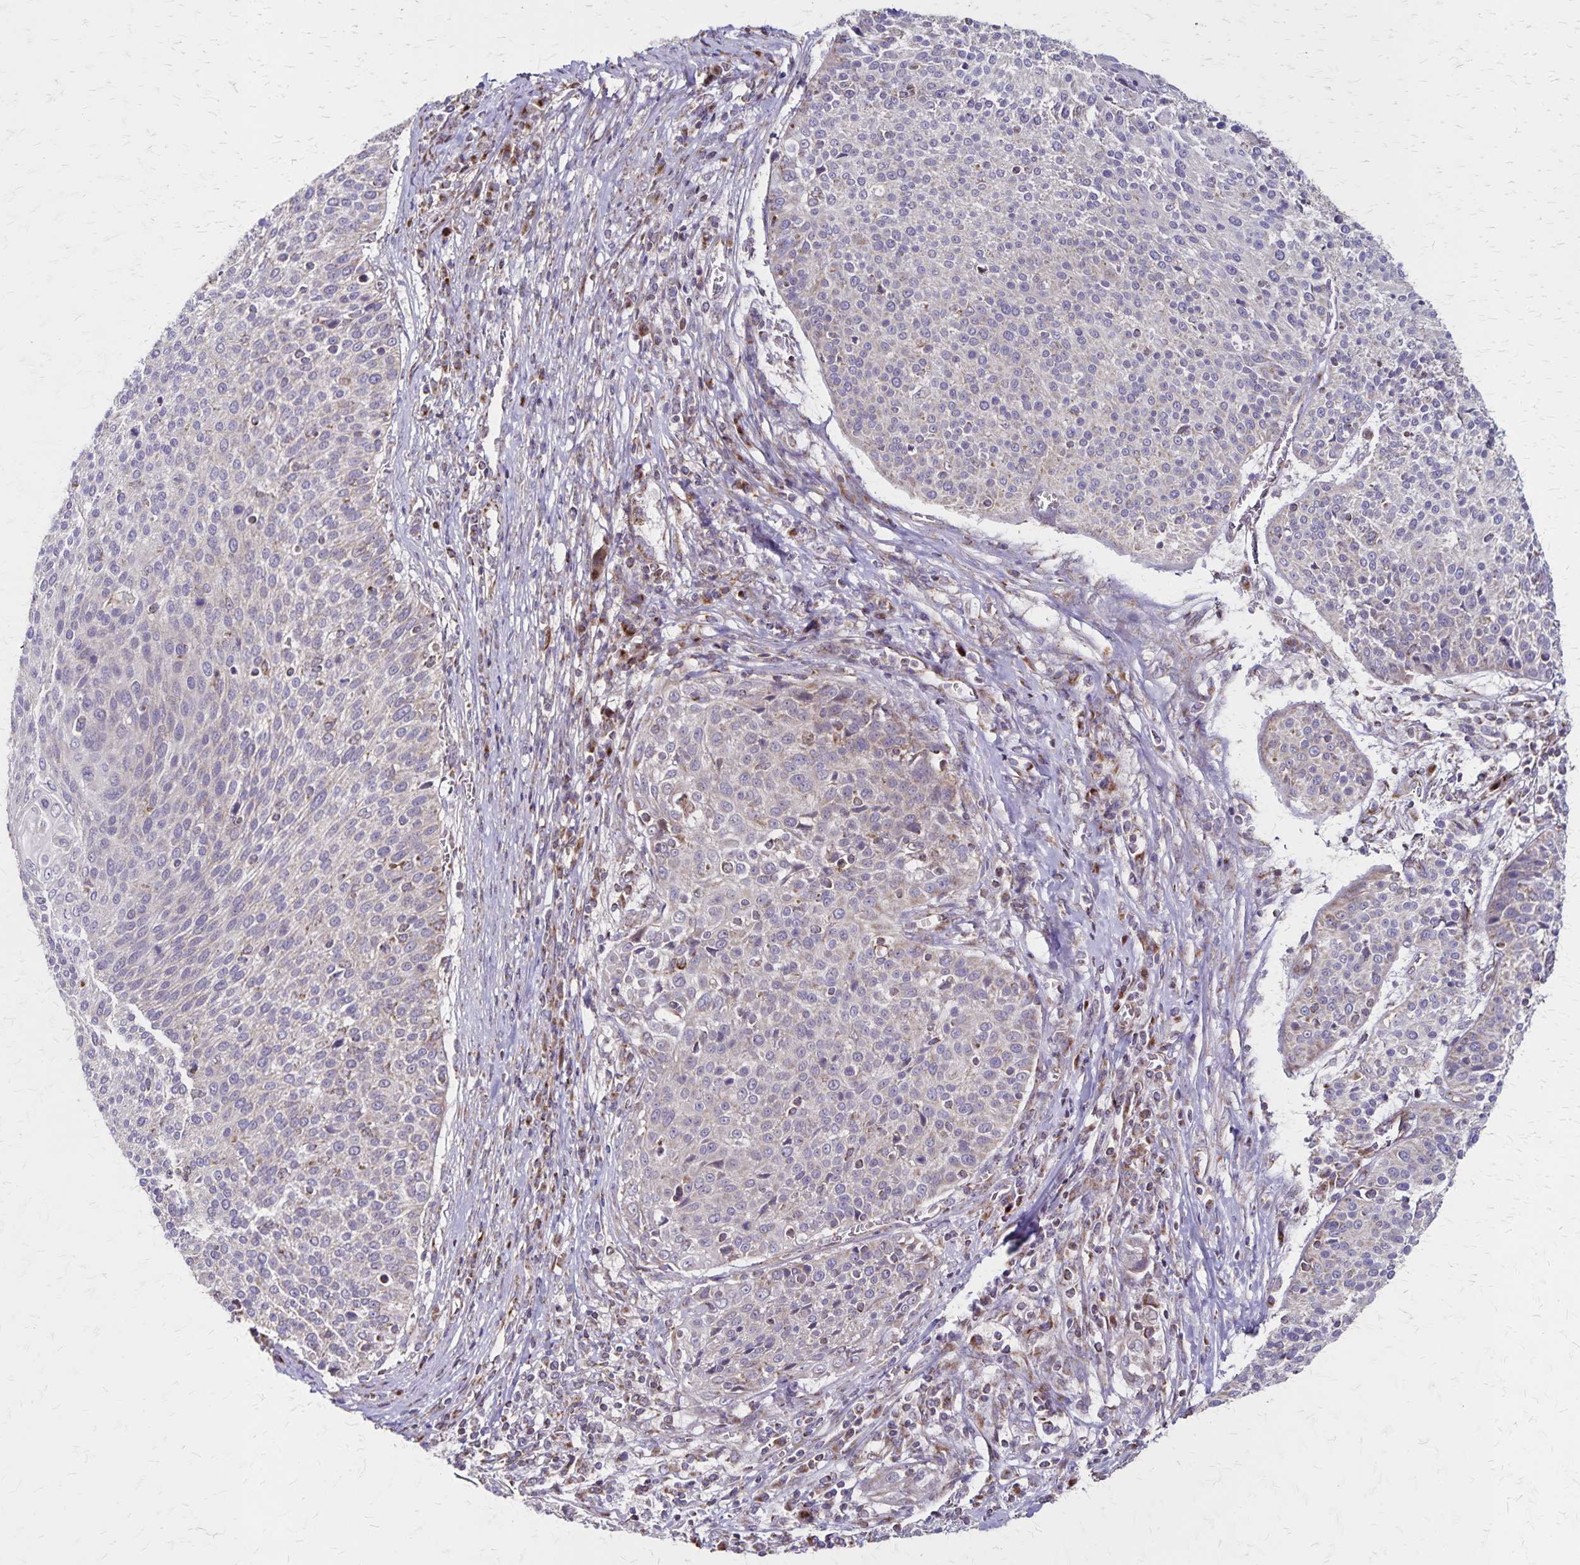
{"staining": {"intensity": "negative", "quantity": "none", "location": "none"}, "tissue": "cervical cancer", "cell_type": "Tumor cells", "image_type": "cancer", "snomed": [{"axis": "morphology", "description": "Squamous cell carcinoma, NOS"}, {"axis": "topography", "description": "Cervix"}], "caption": "Tumor cells are negative for protein expression in human cervical cancer (squamous cell carcinoma). (Immunohistochemistry (ihc), brightfield microscopy, high magnification).", "gene": "NFS1", "patient": {"sex": "female", "age": 31}}